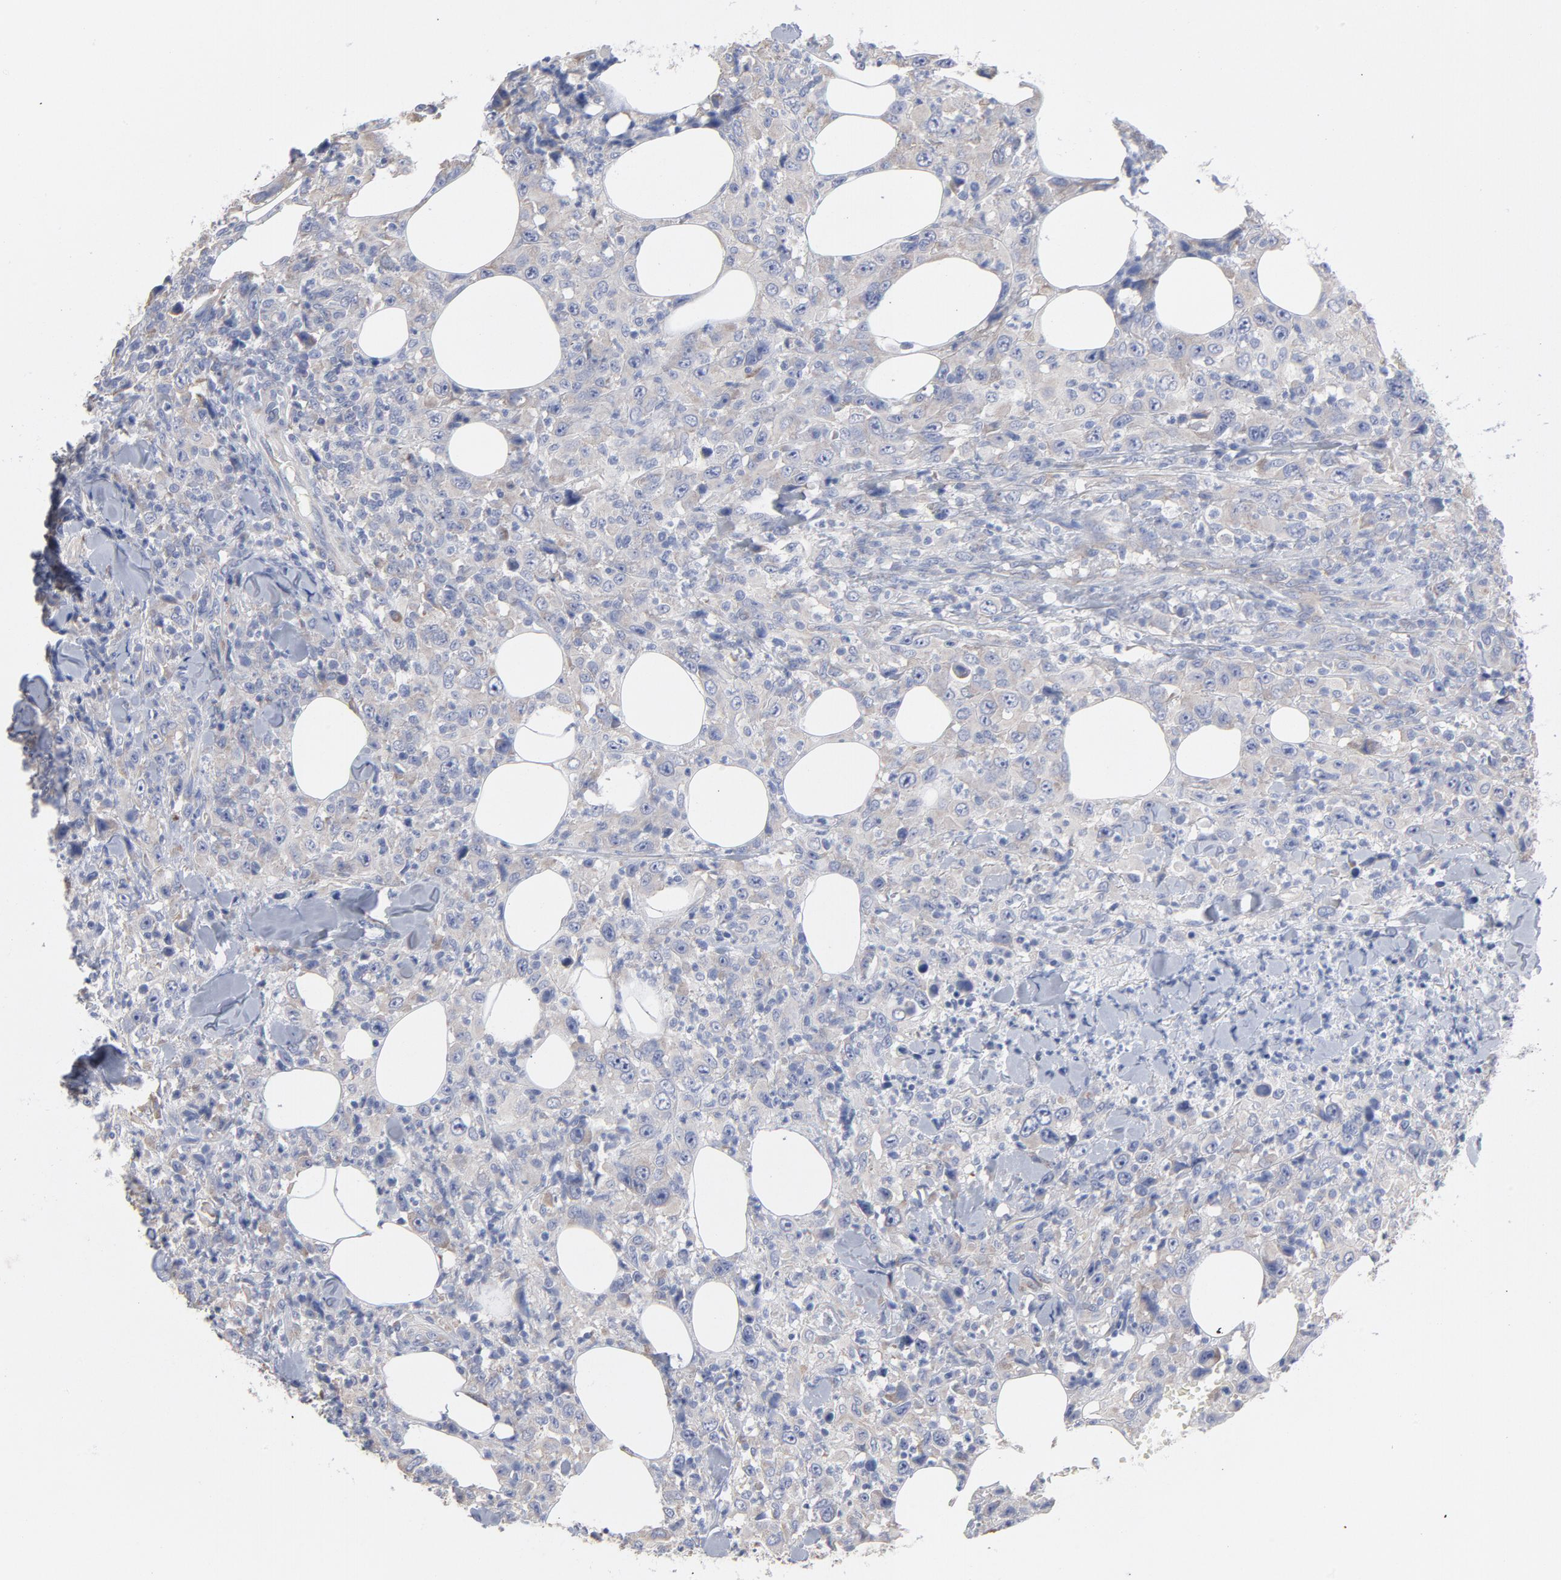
{"staining": {"intensity": "weak", "quantity": ">75%", "location": "cytoplasmic/membranous"}, "tissue": "thyroid cancer", "cell_type": "Tumor cells", "image_type": "cancer", "snomed": [{"axis": "morphology", "description": "Carcinoma, NOS"}, {"axis": "topography", "description": "Thyroid gland"}], "caption": "A brown stain shows weak cytoplasmic/membranous staining of a protein in human carcinoma (thyroid) tumor cells.", "gene": "CPE", "patient": {"sex": "female", "age": 77}}